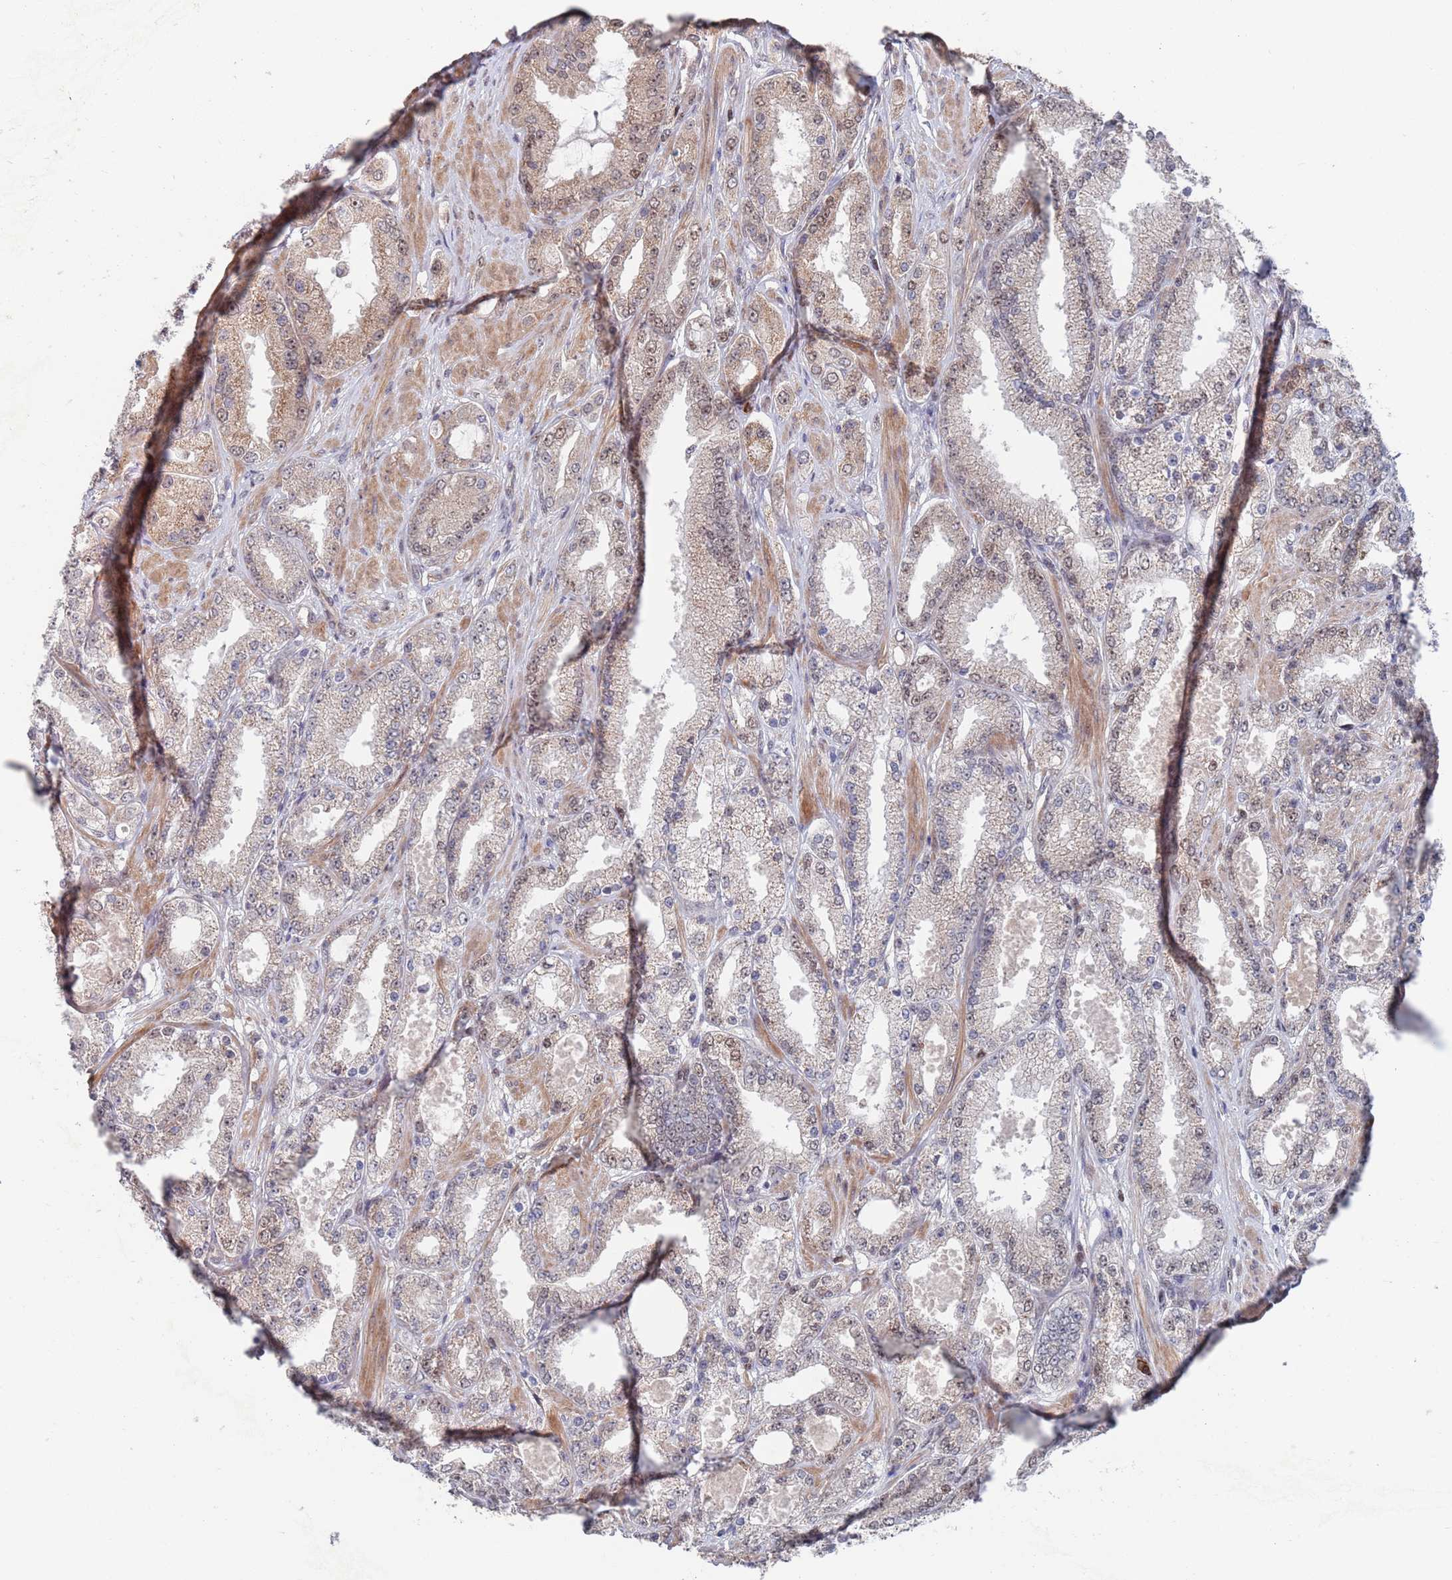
{"staining": {"intensity": "weak", "quantity": "<25%", "location": "cytoplasmic/membranous,nuclear"}, "tissue": "prostate cancer", "cell_type": "Tumor cells", "image_type": "cancer", "snomed": [{"axis": "morphology", "description": "Adenocarcinoma, High grade"}, {"axis": "topography", "description": "Prostate"}], "caption": "Immunohistochemistry (IHC) of human prostate adenocarcinoma (high-grade) exhibits no expression in tumor cells. The staining is performed using DAB (3,3'-diaminobenzidine) brown chromogen with nuclei counter-stained in using hematoxylin.", "gene": "RPP25", "patient": {"sex": "male", "age": 68}}